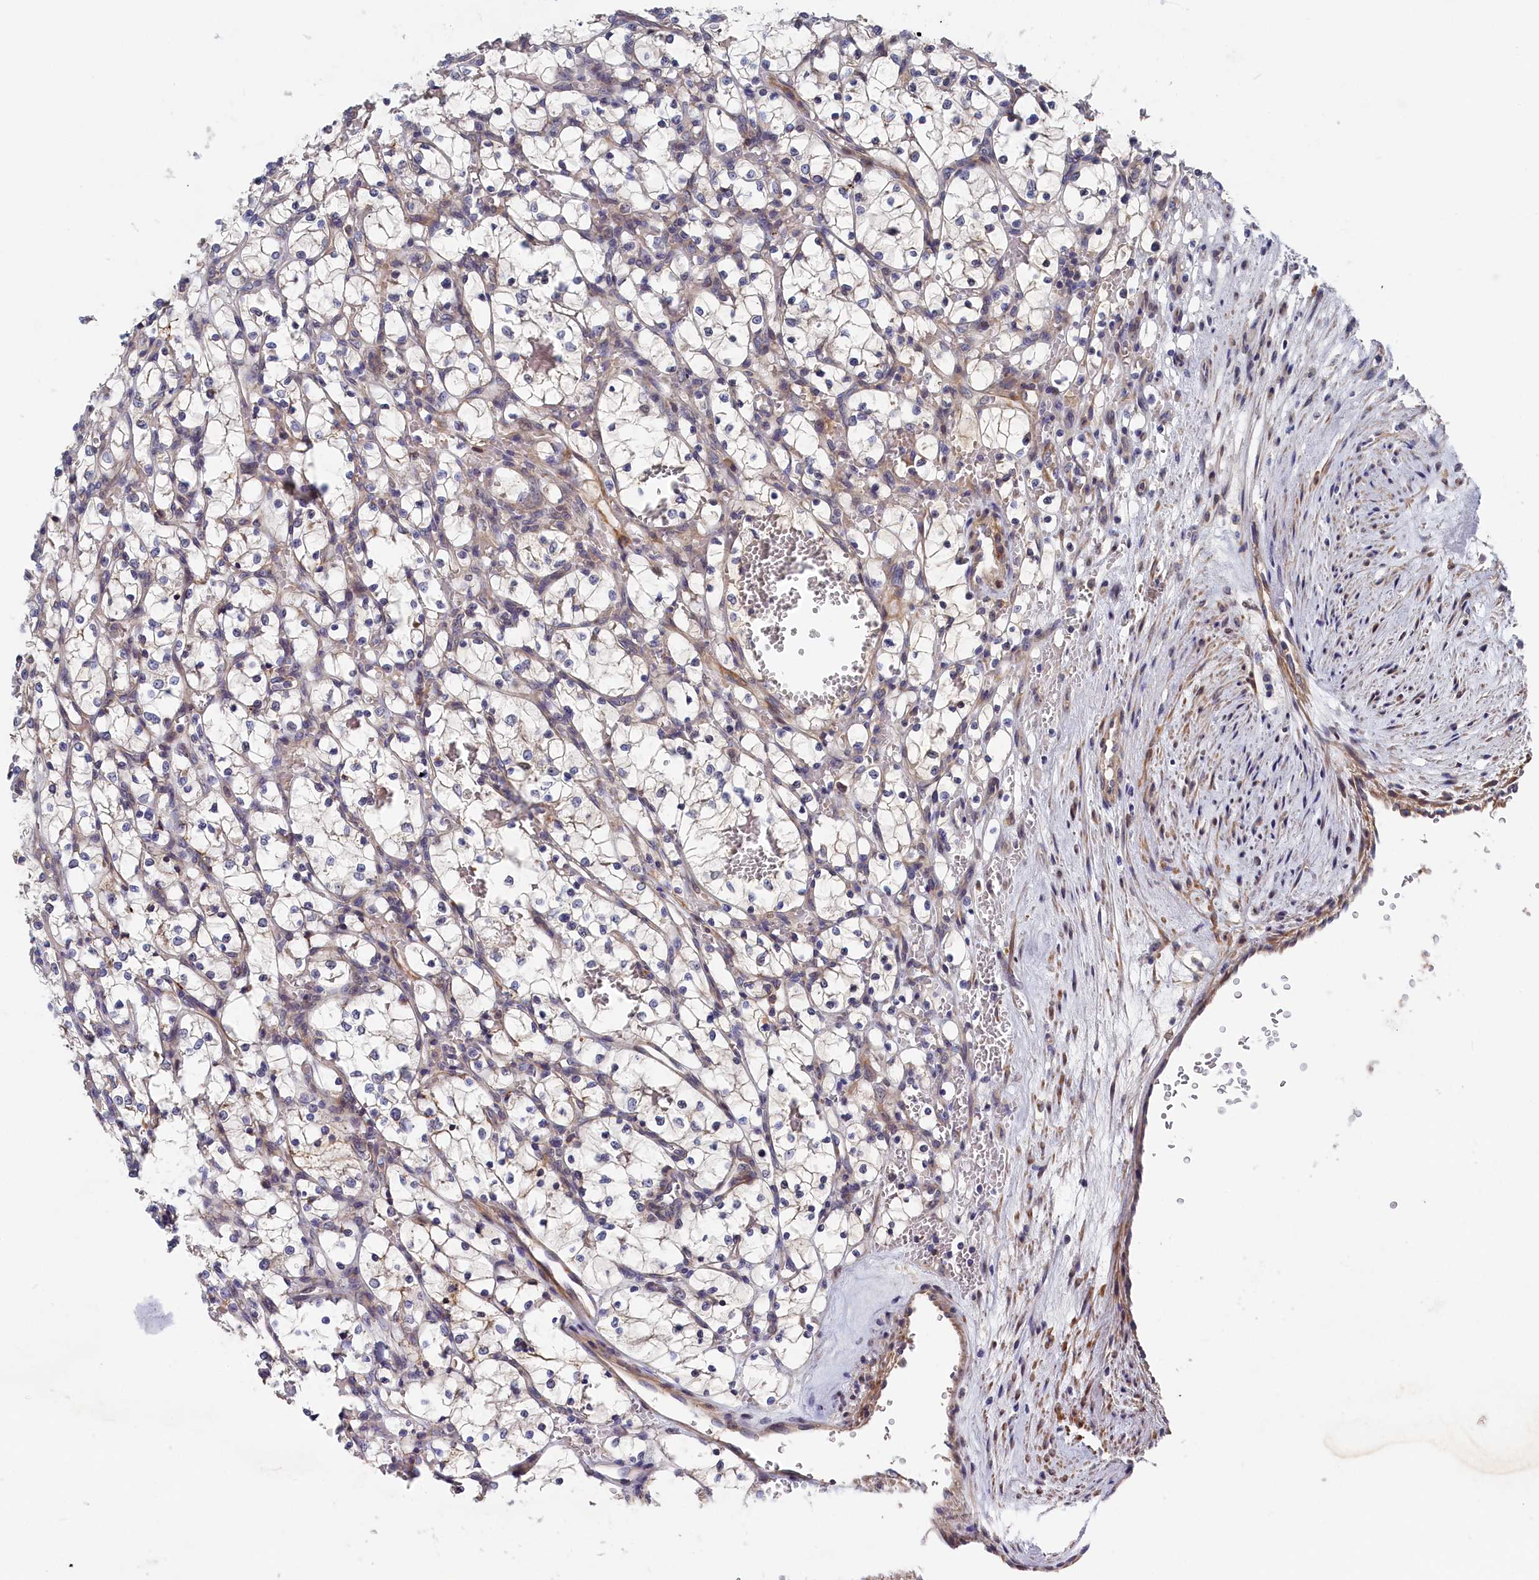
{"staining": {"intensity": "weak", "quantity": "<25%", "location": "cytoplasmic/membranous"}, "tissue": "renal cancer", "cell_type": "Tumor cells", "image_type": "cancer", "snomed": [{"axis": "morphology", "description": "Adenocarcinoma, NOS"}, {"axis": "topography", "description": "Kidney"}], "caption": "Immunohistochemistry (IHC) image of neoplastic tissue: human renal cancer stained with DAB (3,3'-diaminobenzidine) shows no significant protein expression in tumor cells.", "gene": "CYB5D2", "patient": {"sex": "female", "age": 69}}